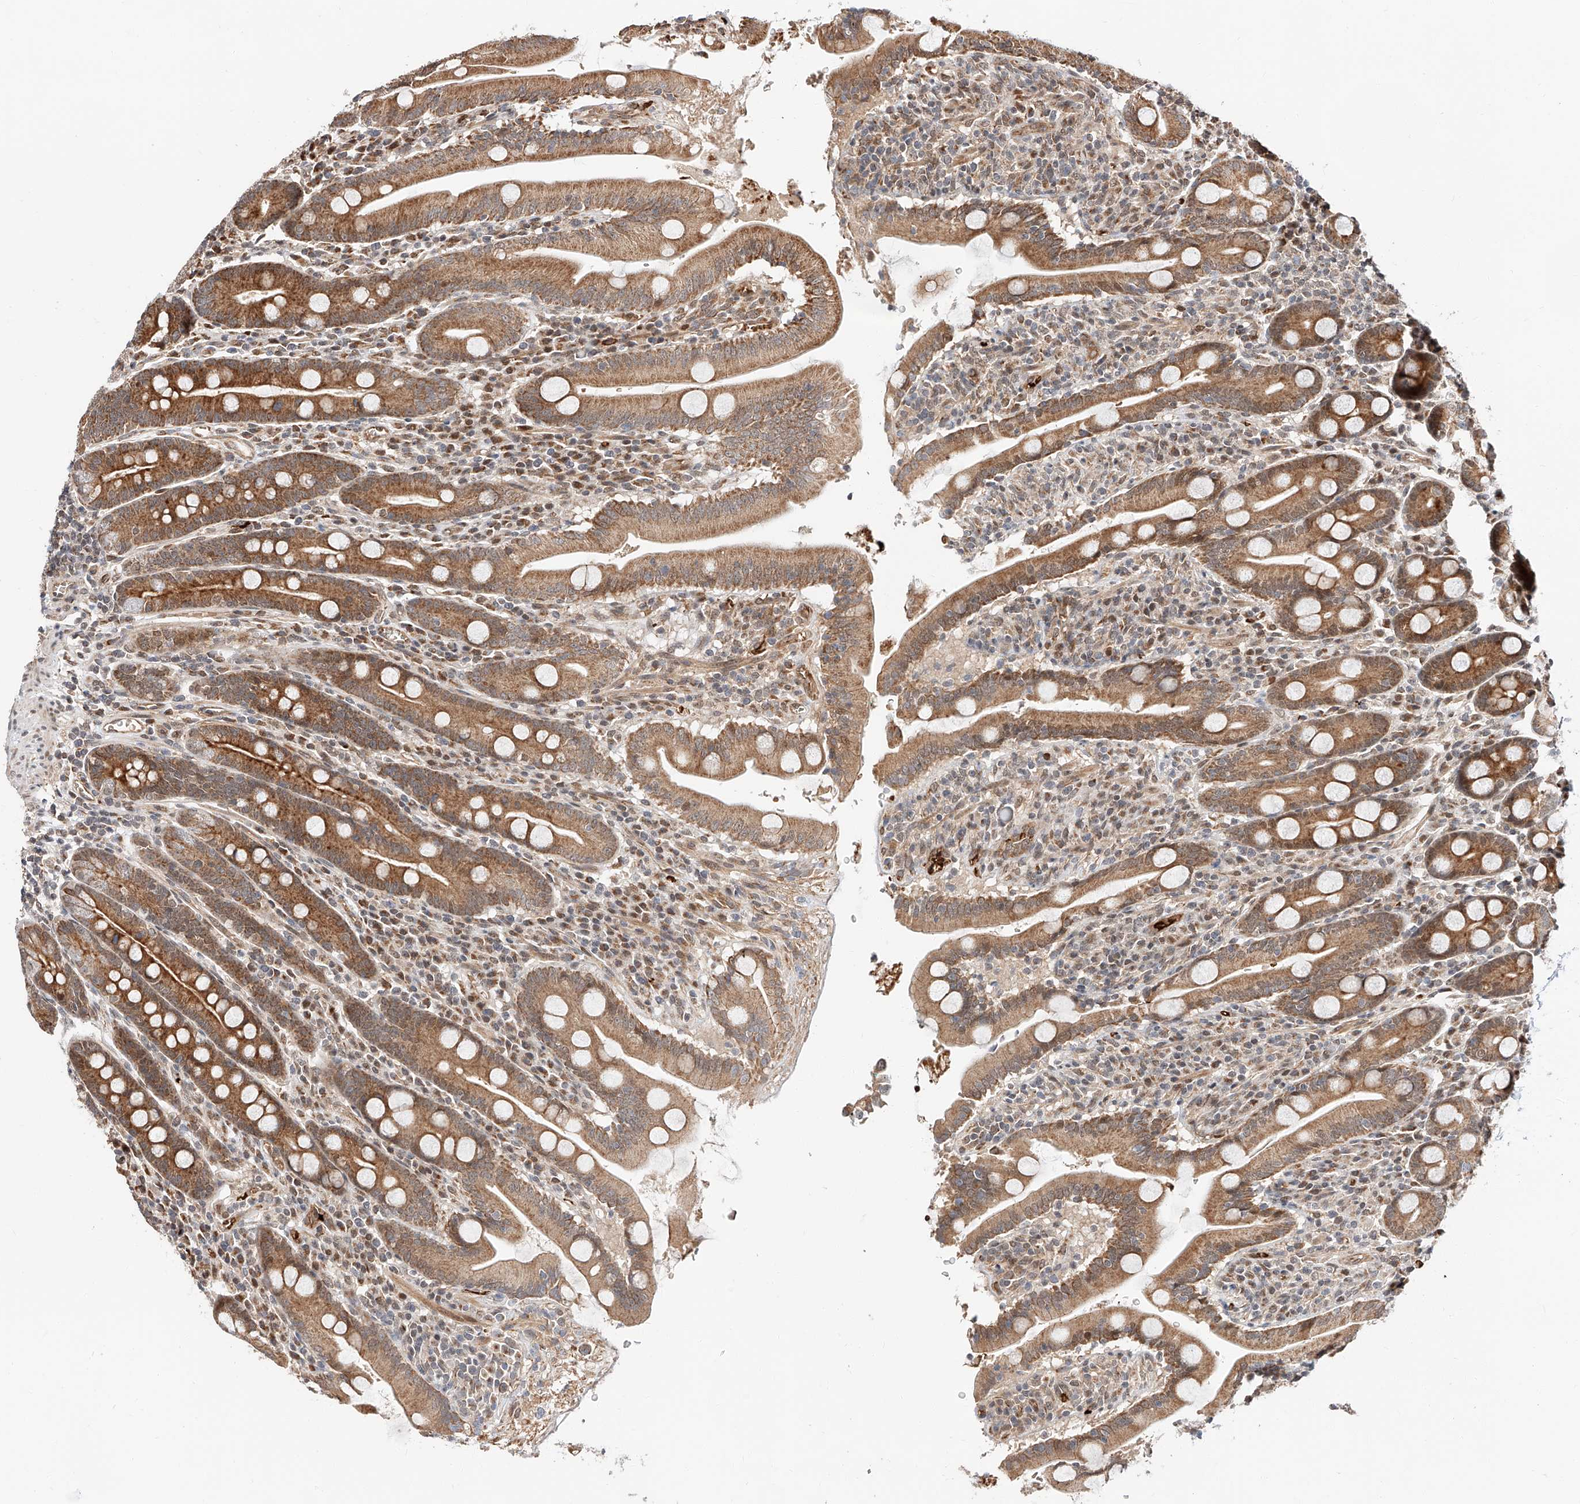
{"staining": {"intensity": "strong", "quantity": ">75%", "location": "cytoplasmic/membranous"}, "tissue": "duodenum", "cell_type": "Glandular cells", "image_type": "normal", "snomed": [{"axis": "morphology", "description": "Normal tissue, NOS"}, {"axis": "topography", "description": "Duodenum"}], "caption": "Benign duodenum was stained to show a protein in brown. There is high levels of strong cytoplasmic/membranous expression in about >75% of glandular cells.", "gene": "THTPA", "patient": {"sex": "male", "age": 35}}